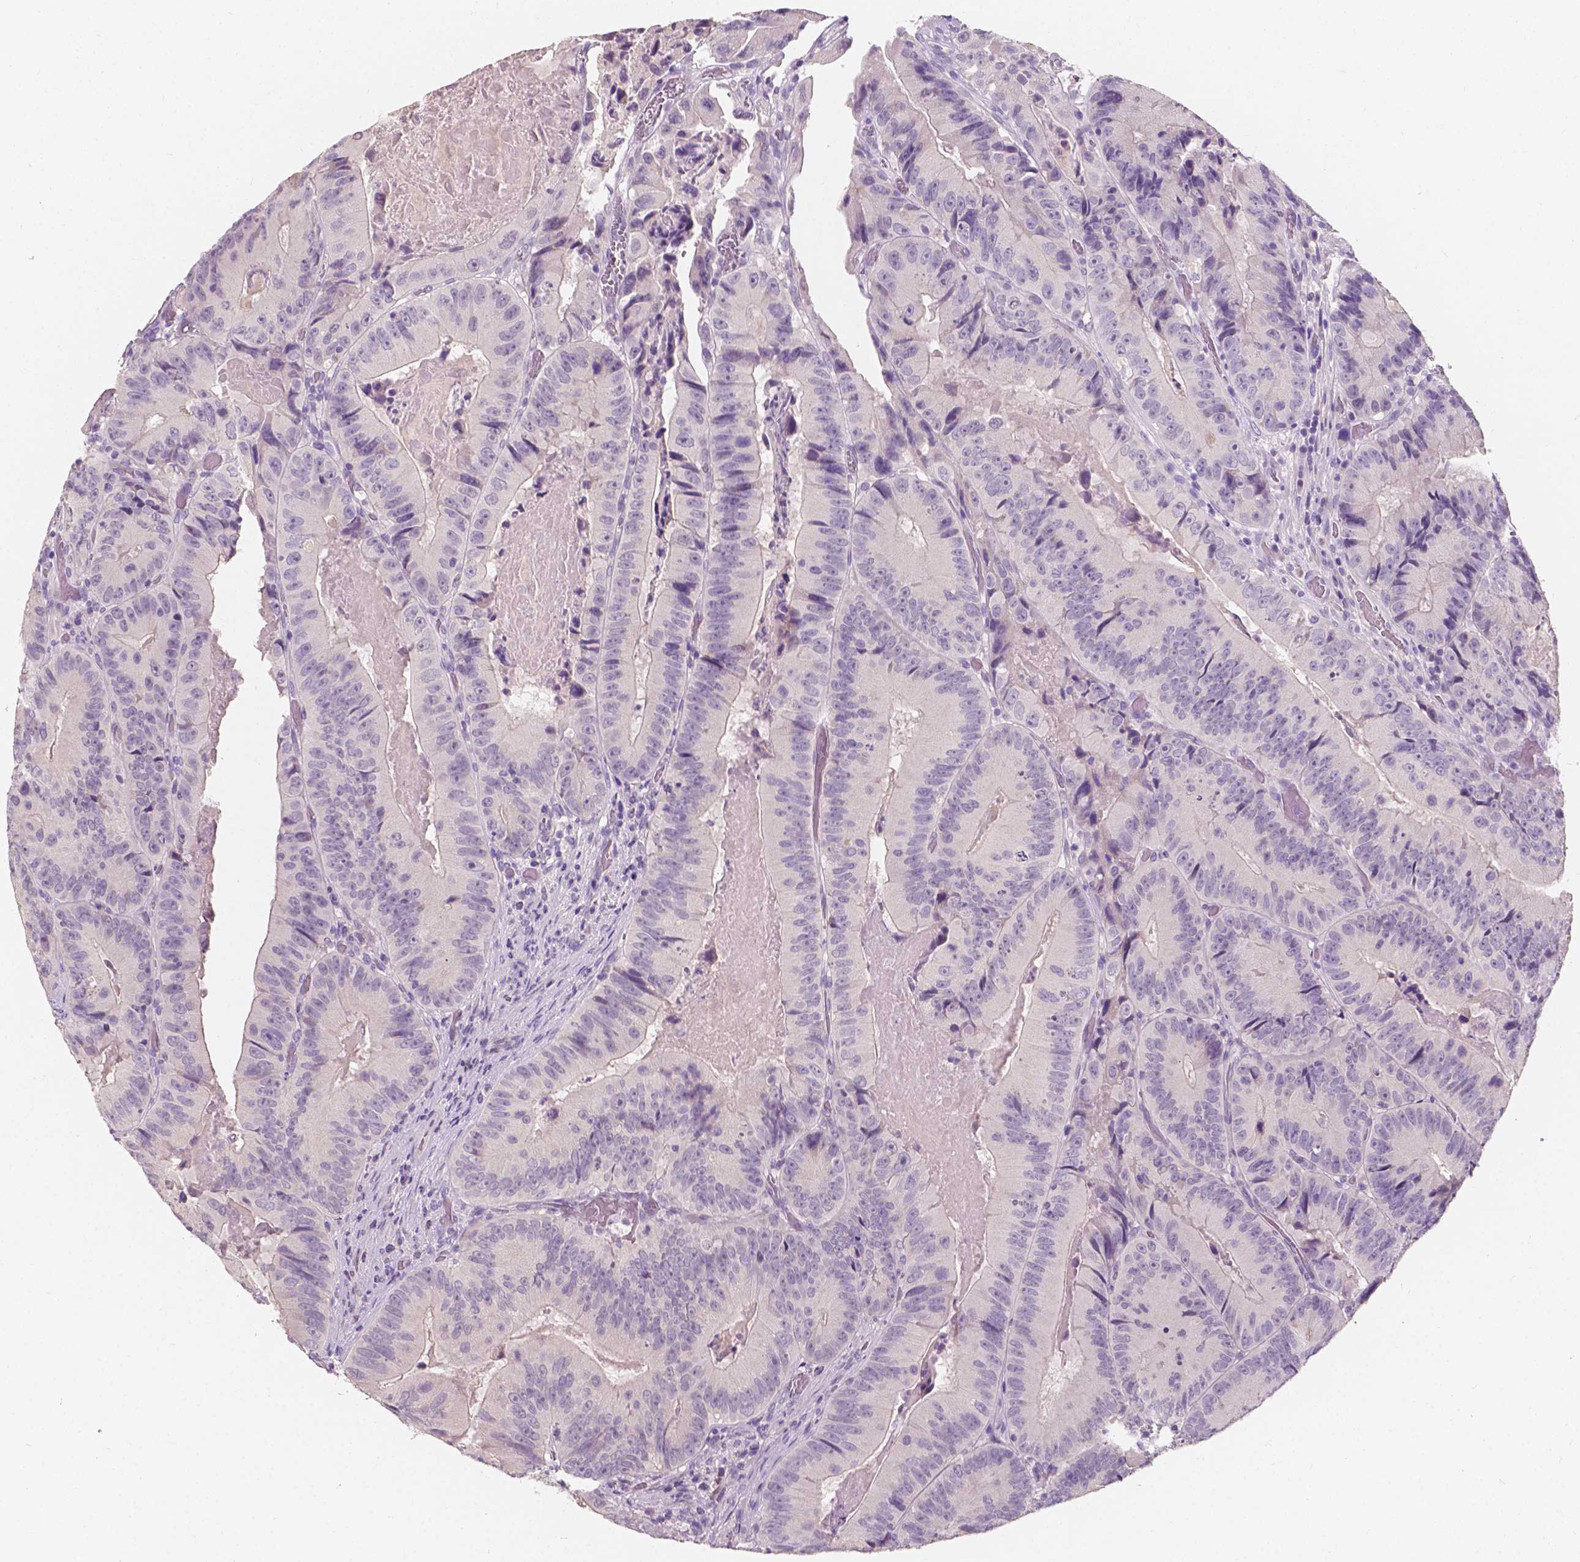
{"staining": {"intensity": "negative", "quantity": "none", "location": "none"}, "tissue": "colorectal cancer", "cell_type": "Tumor cells", "image_type": "cancer", "snomed": [{"axis": "morphology", "description": "Adenocarcinoma, NOS"}, {"axis": "topography", "description": "Colon"}], "caption": "This is a micrograph of immunohistochemistry staining of adenocarcinoma (colorectal), which shows no expression in tumor cells. The staining was performed using DAB (3,3'-diaminobenzidine) to visualize the protein expression in brown, while the nuclei were stained in blue with hematoxylin (Magnification: 20x).", "gene": "TAL1", "patient": {"sex": "female", "age": 86}}